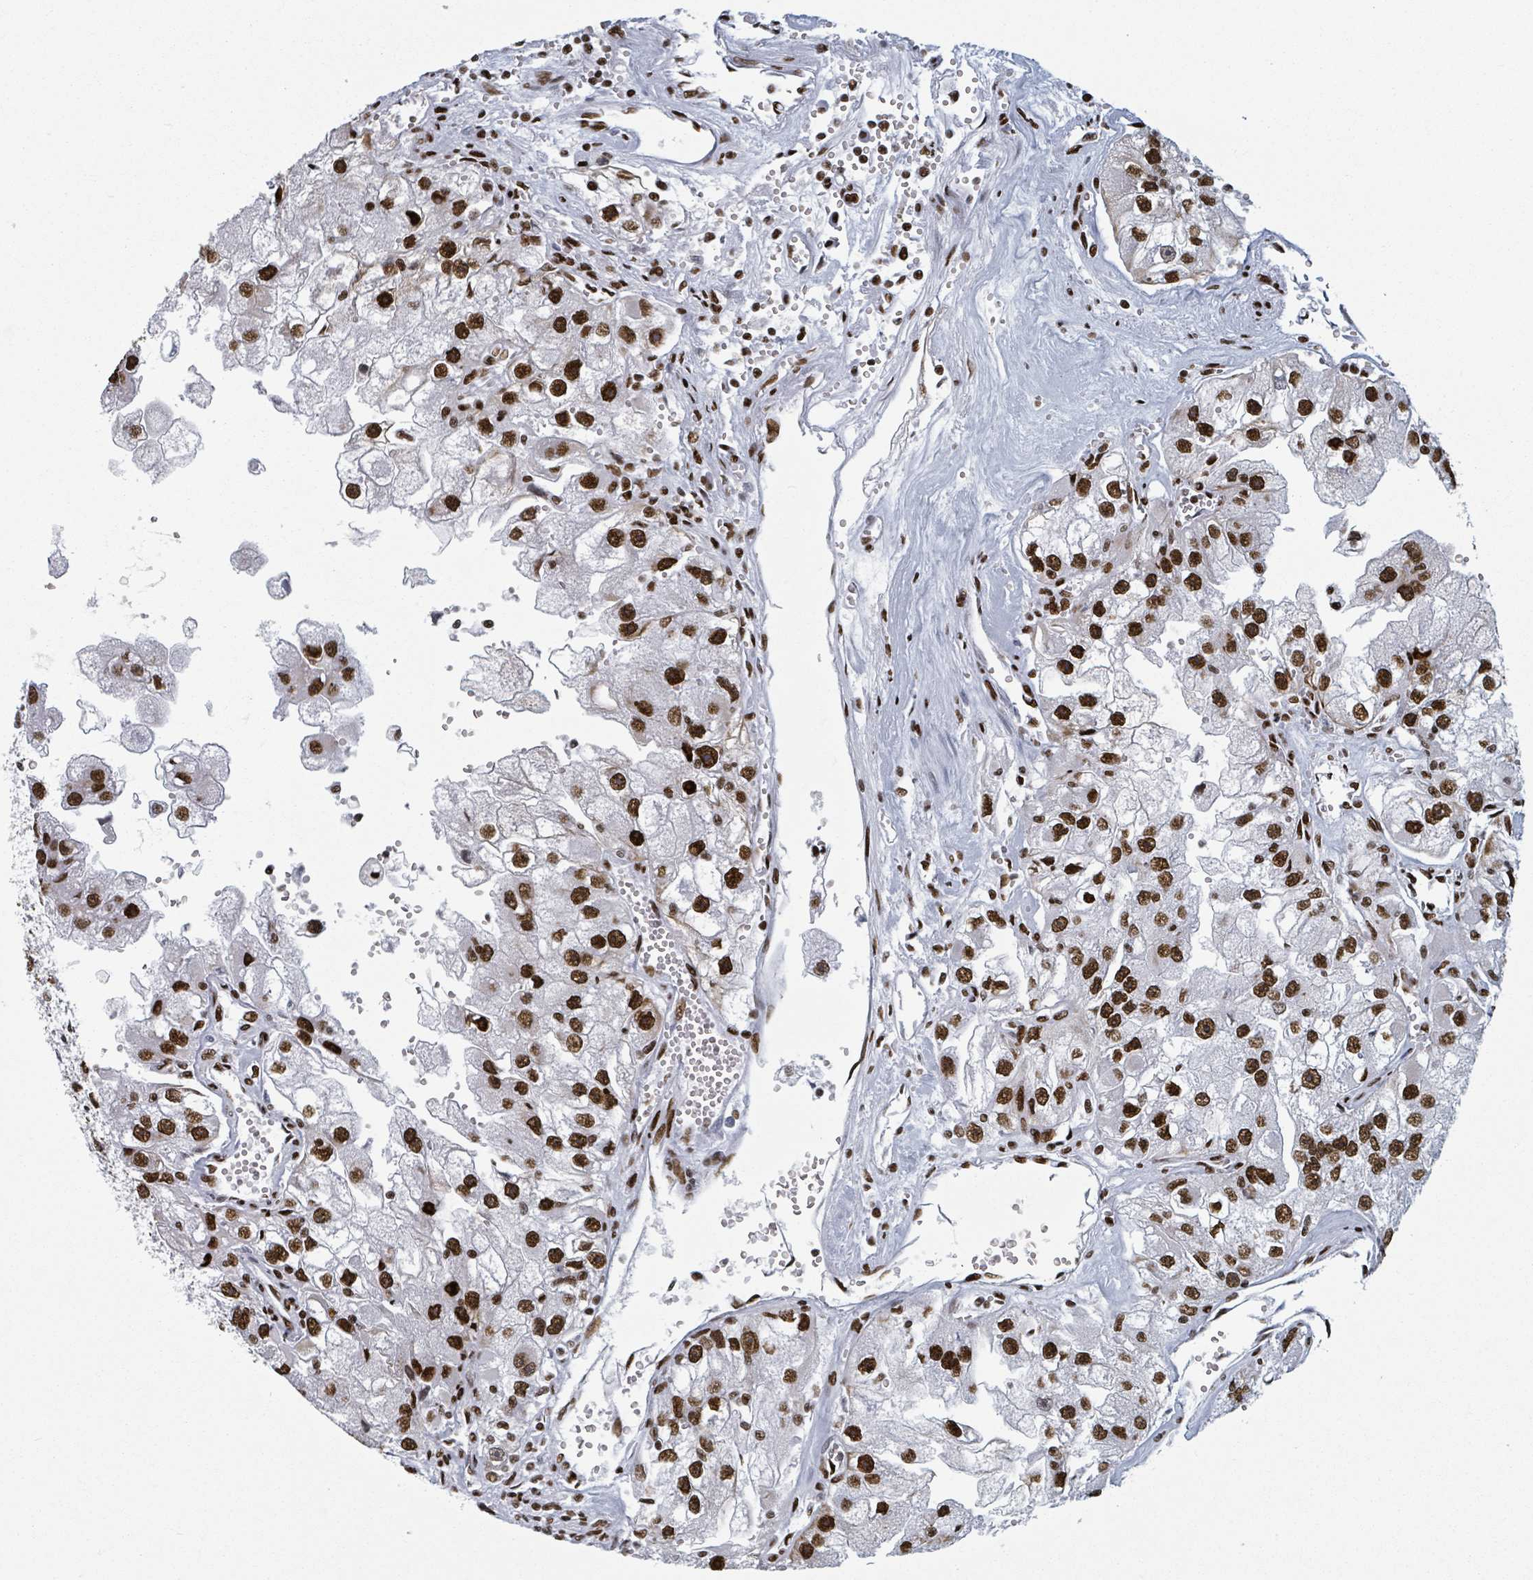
{"staining": {"intensity": "strong", "quantity": ">75%", "location": "nuclear"}, "tissue": "renal cancer", "cell_type": "Tumor cells", "image_type": "cancer", "snomed": [{"axis": "morphology", "description": "Adenocarcinoma, NOS"}, {"axis": "topography", "description": "Kidney"}], "caption": "A high amount of strong nuclear positivity is appreciated in approximately >75% of tumor cells in adenocarcinoma (renal) tissue.", "gene": "DHX16", "patient": {"sex": "male", "age": 63}}